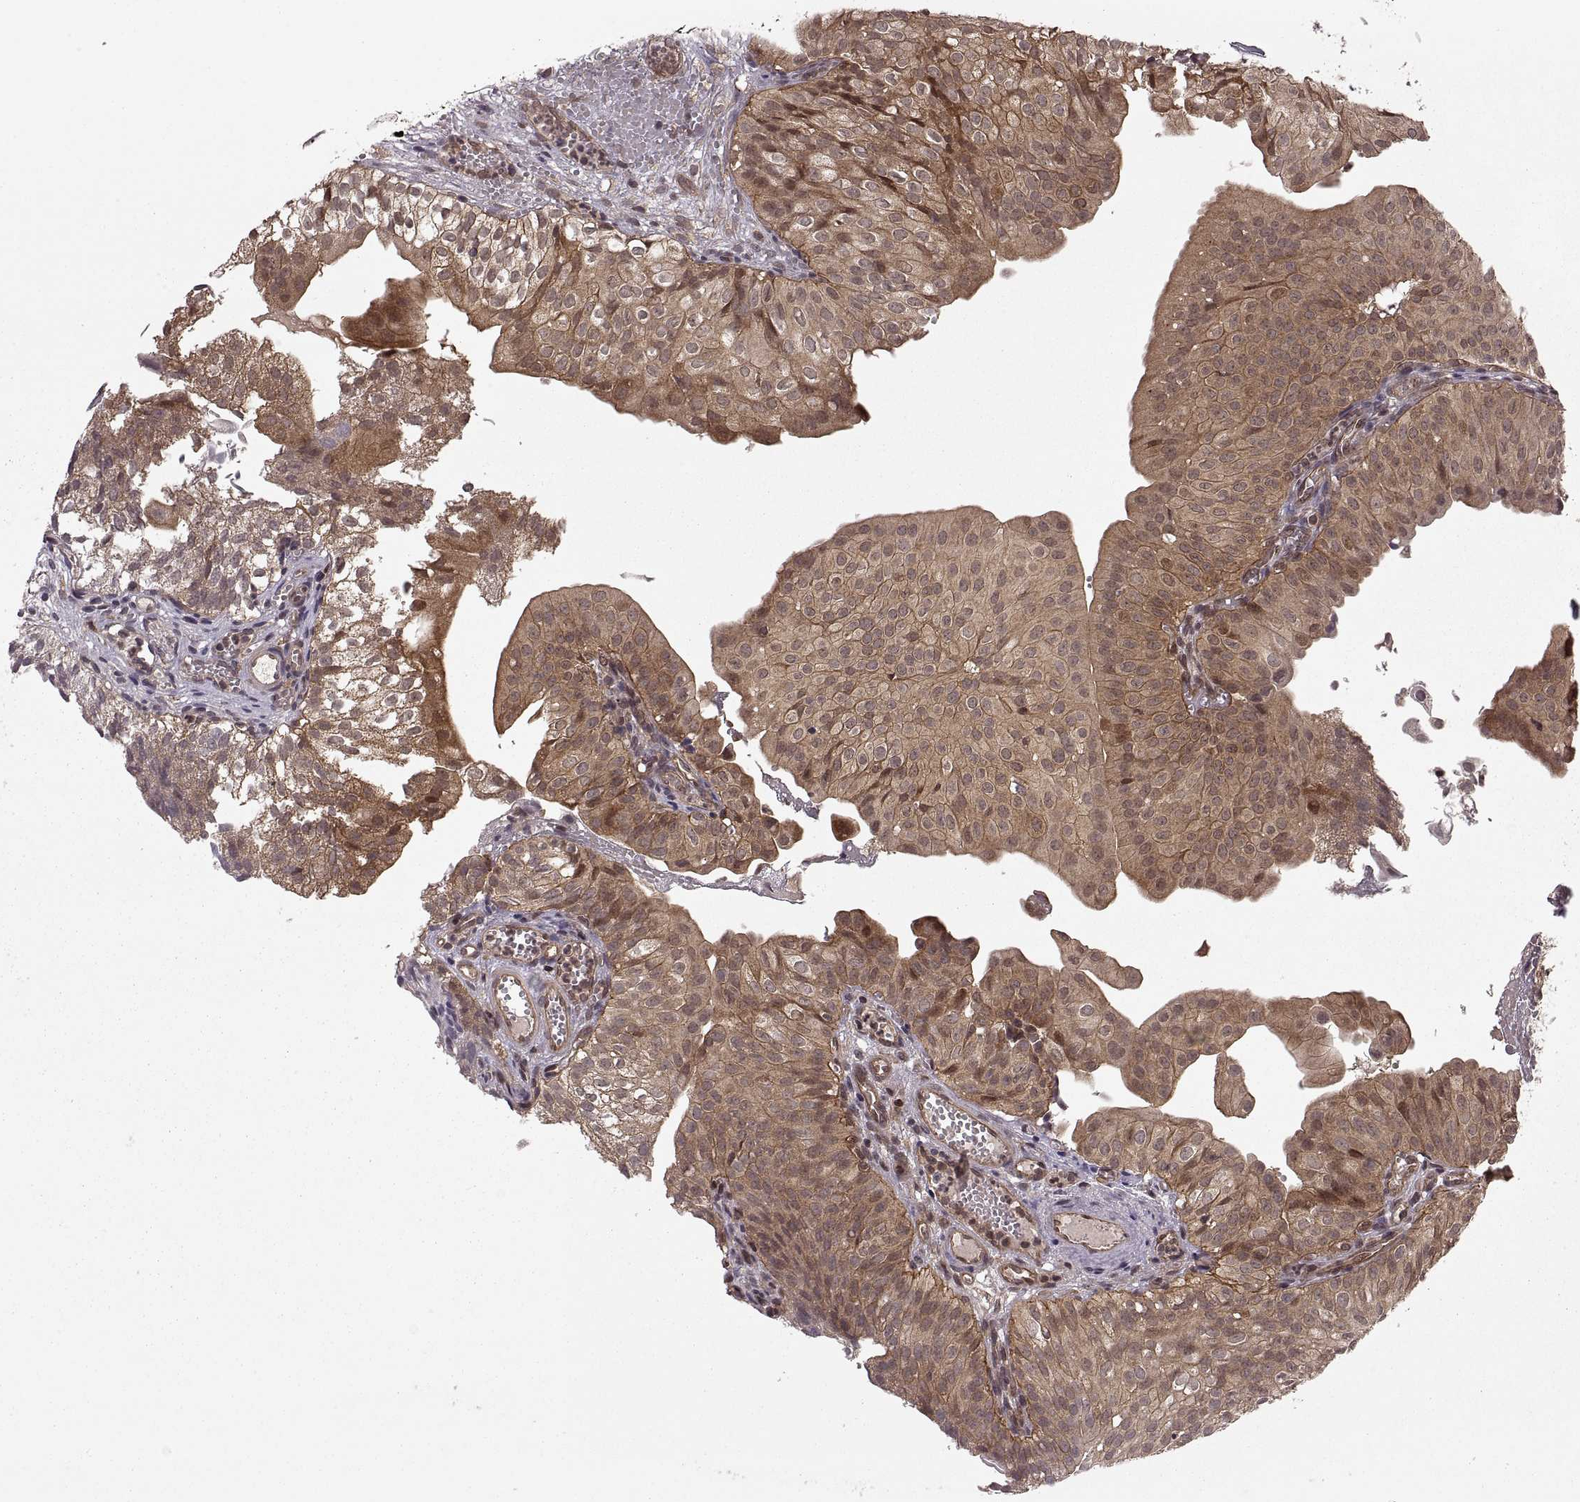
{"staining": {"intensity": "moderate", "quantity": ">75%", "location": "cytoplasmic/membranous"}, "tissue": "urothelial cancer", "cell_type": "Tumor cells", "image_type": "cancer", "snomed": [{"axis": "morphology", "description": "Urothelial carcinoma, Low grade"}, {"axis": "topography", "description": "Urinary bladder"}], "caption": "Immunohistochemistry (IHC) of urothelial cancer reveals medium levels of moderate cytoplasmic/membranous staining in about >75% of tumor cells. (Stains: DAB (3,3'-diaminobenzidine) in brown, nuclei in blue, Microscopy: brightfield microscopy at high magnification).", "gene": "DEDD", "patient": {"sex": "male", "age": 72}}